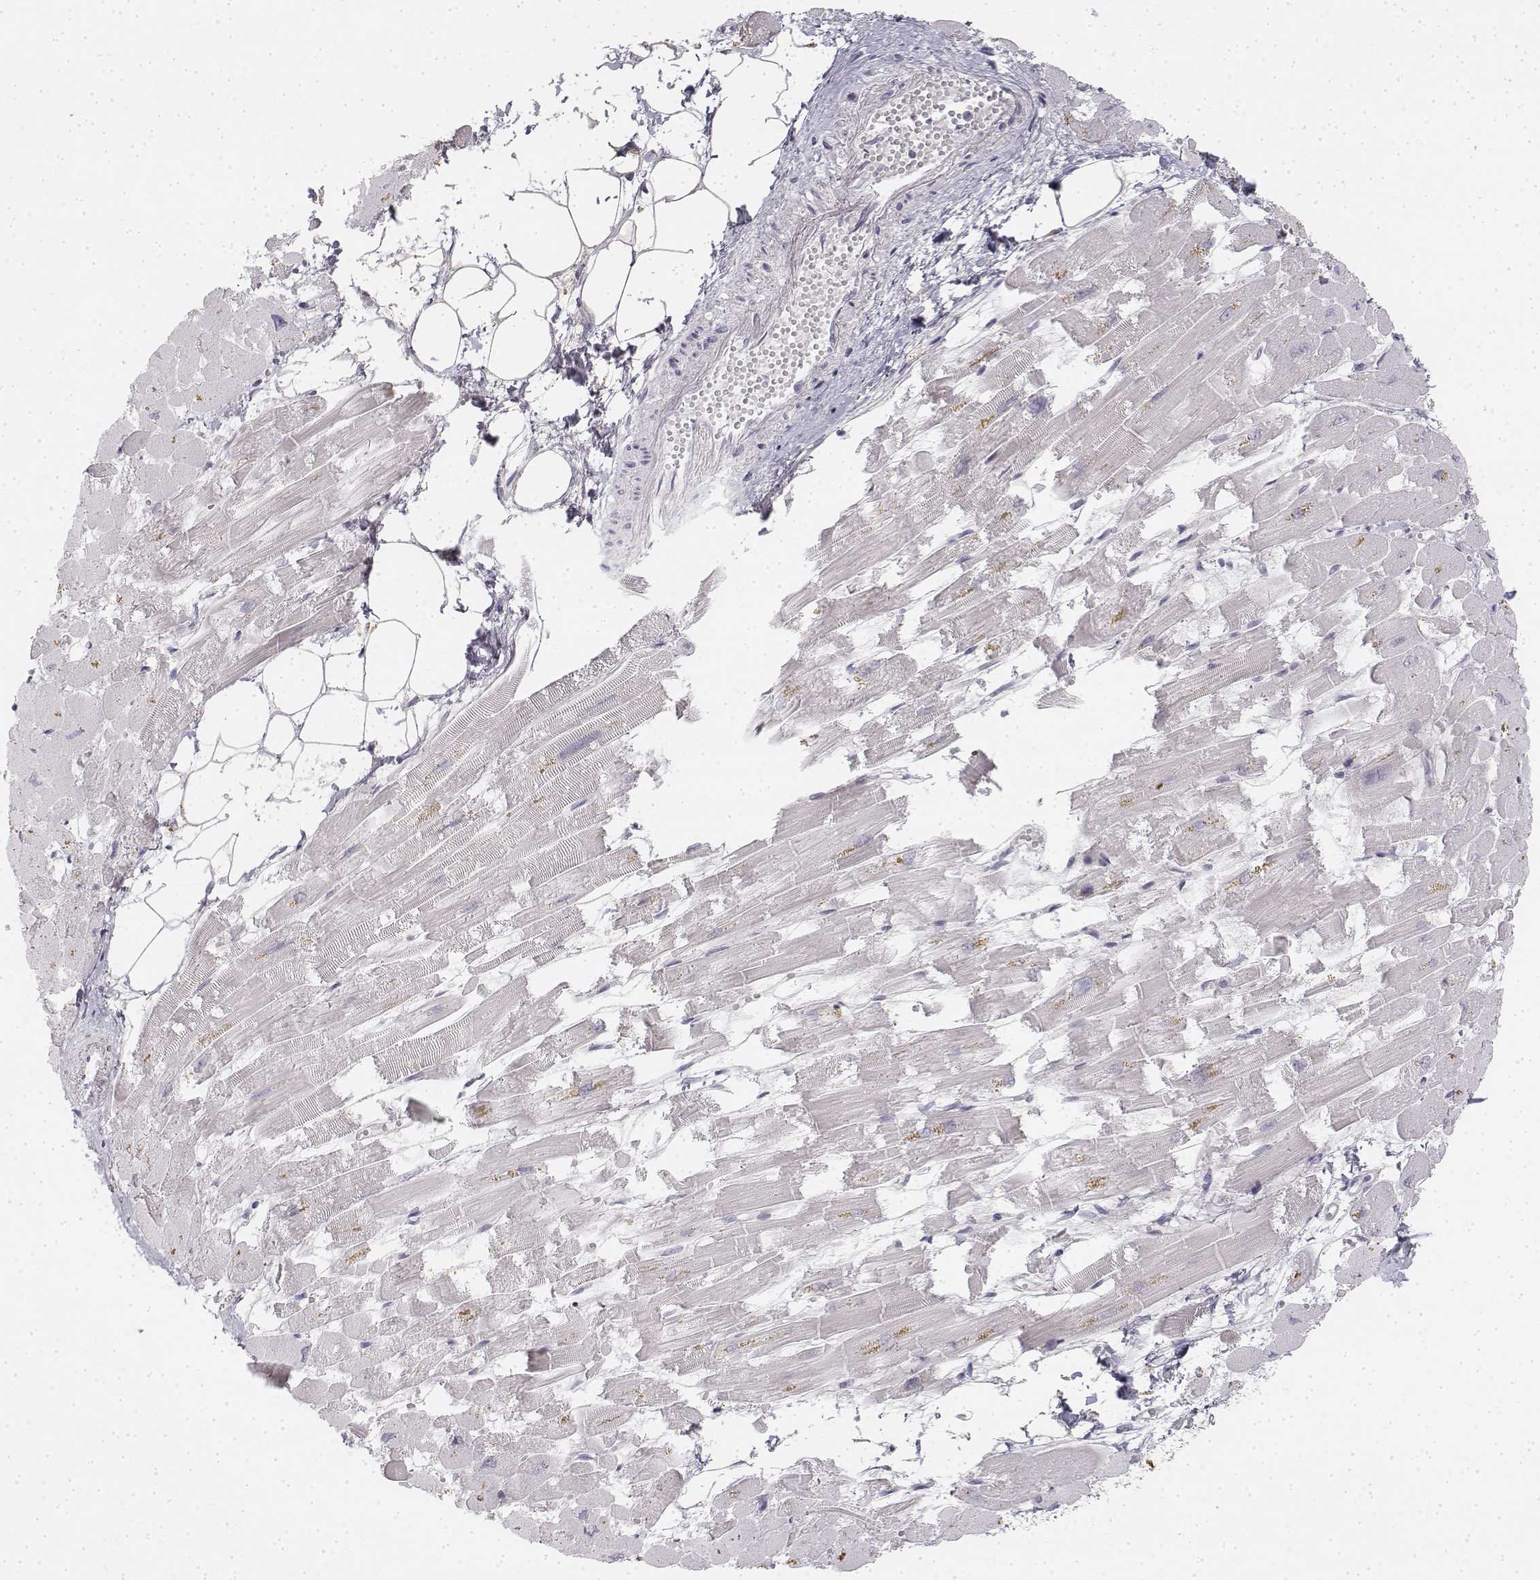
{"staining": {"intensity": "negative", "quantity": "none", "location": "none"}, "tissue": "heart muscle", "cell_type": "Cardiomyocytes", "image_type": "normal", "snomed": [{"axis": "morphology", "description": "Normal tissue, NOS"}, {"axis": "topography", "description": "Heart"}], "caption": "Immunohistochemistry of benign human heart muscle displays no positivity in cardiomyocytes.", "gene": "KRT84", "patient": {"sex": "female", "age": 52}}